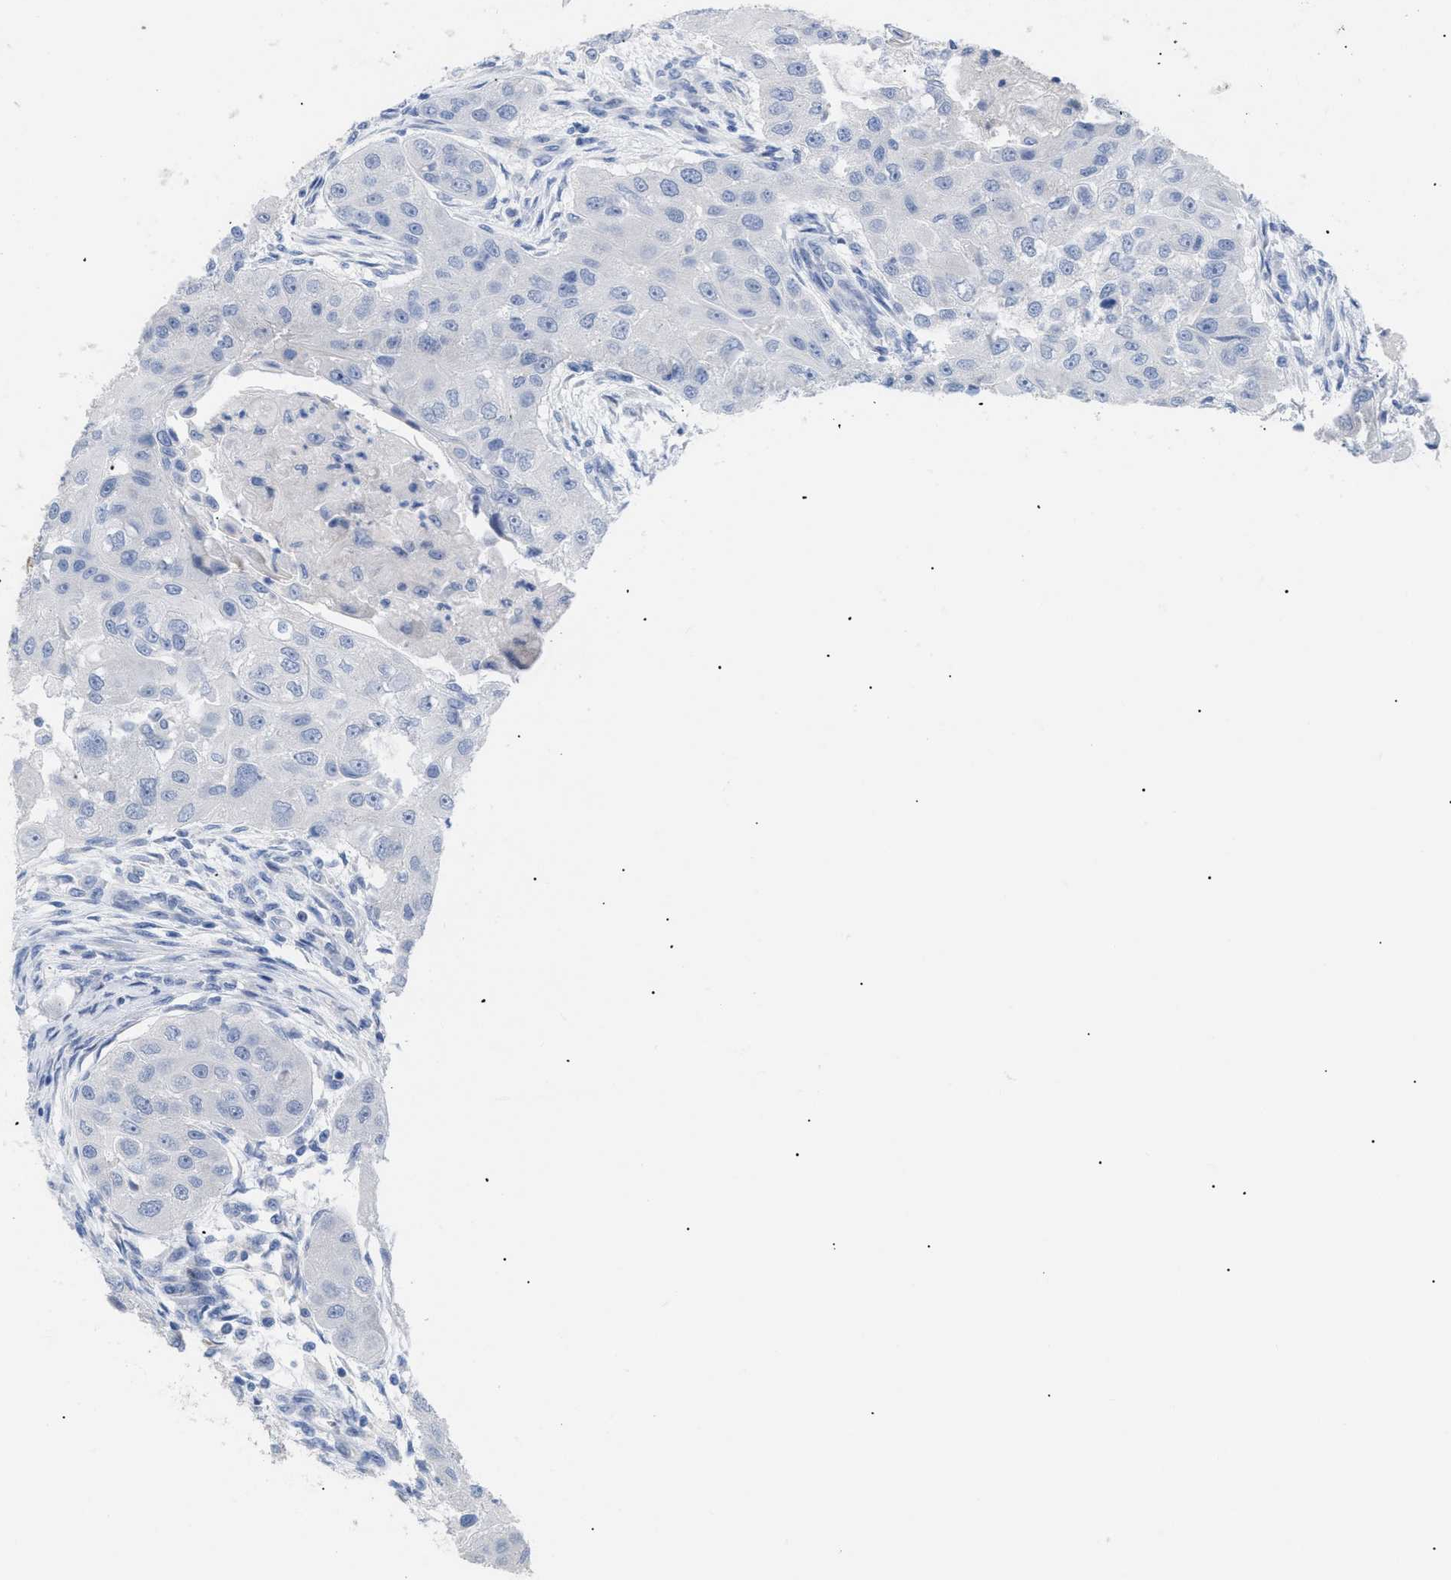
{"staining": {"intensity": "negative", "quantity": "none", "location": "none"}, "tissue": "head and neck cancer", "cell_type": "Tumor cells", "image_type": "cancer", "snomed": [{"axis": "morphology", "description": "Normal tissue, NOS"}, {"axis": "morphology", "description": "Squamous cell carcinoma, NOS"}, {"axis": "topography", "description": "Skeletal muscle"}, {"axis": "topography", "description": "Head-Neck"}], "caption": "High power microscopy histopathology image of an IHC micrograph of head and neck squamous cell carcinoma, revealing no significant staining in tumor cells.", "gene": "CAV3", "patient": {"sex": "male", "age": 51}}